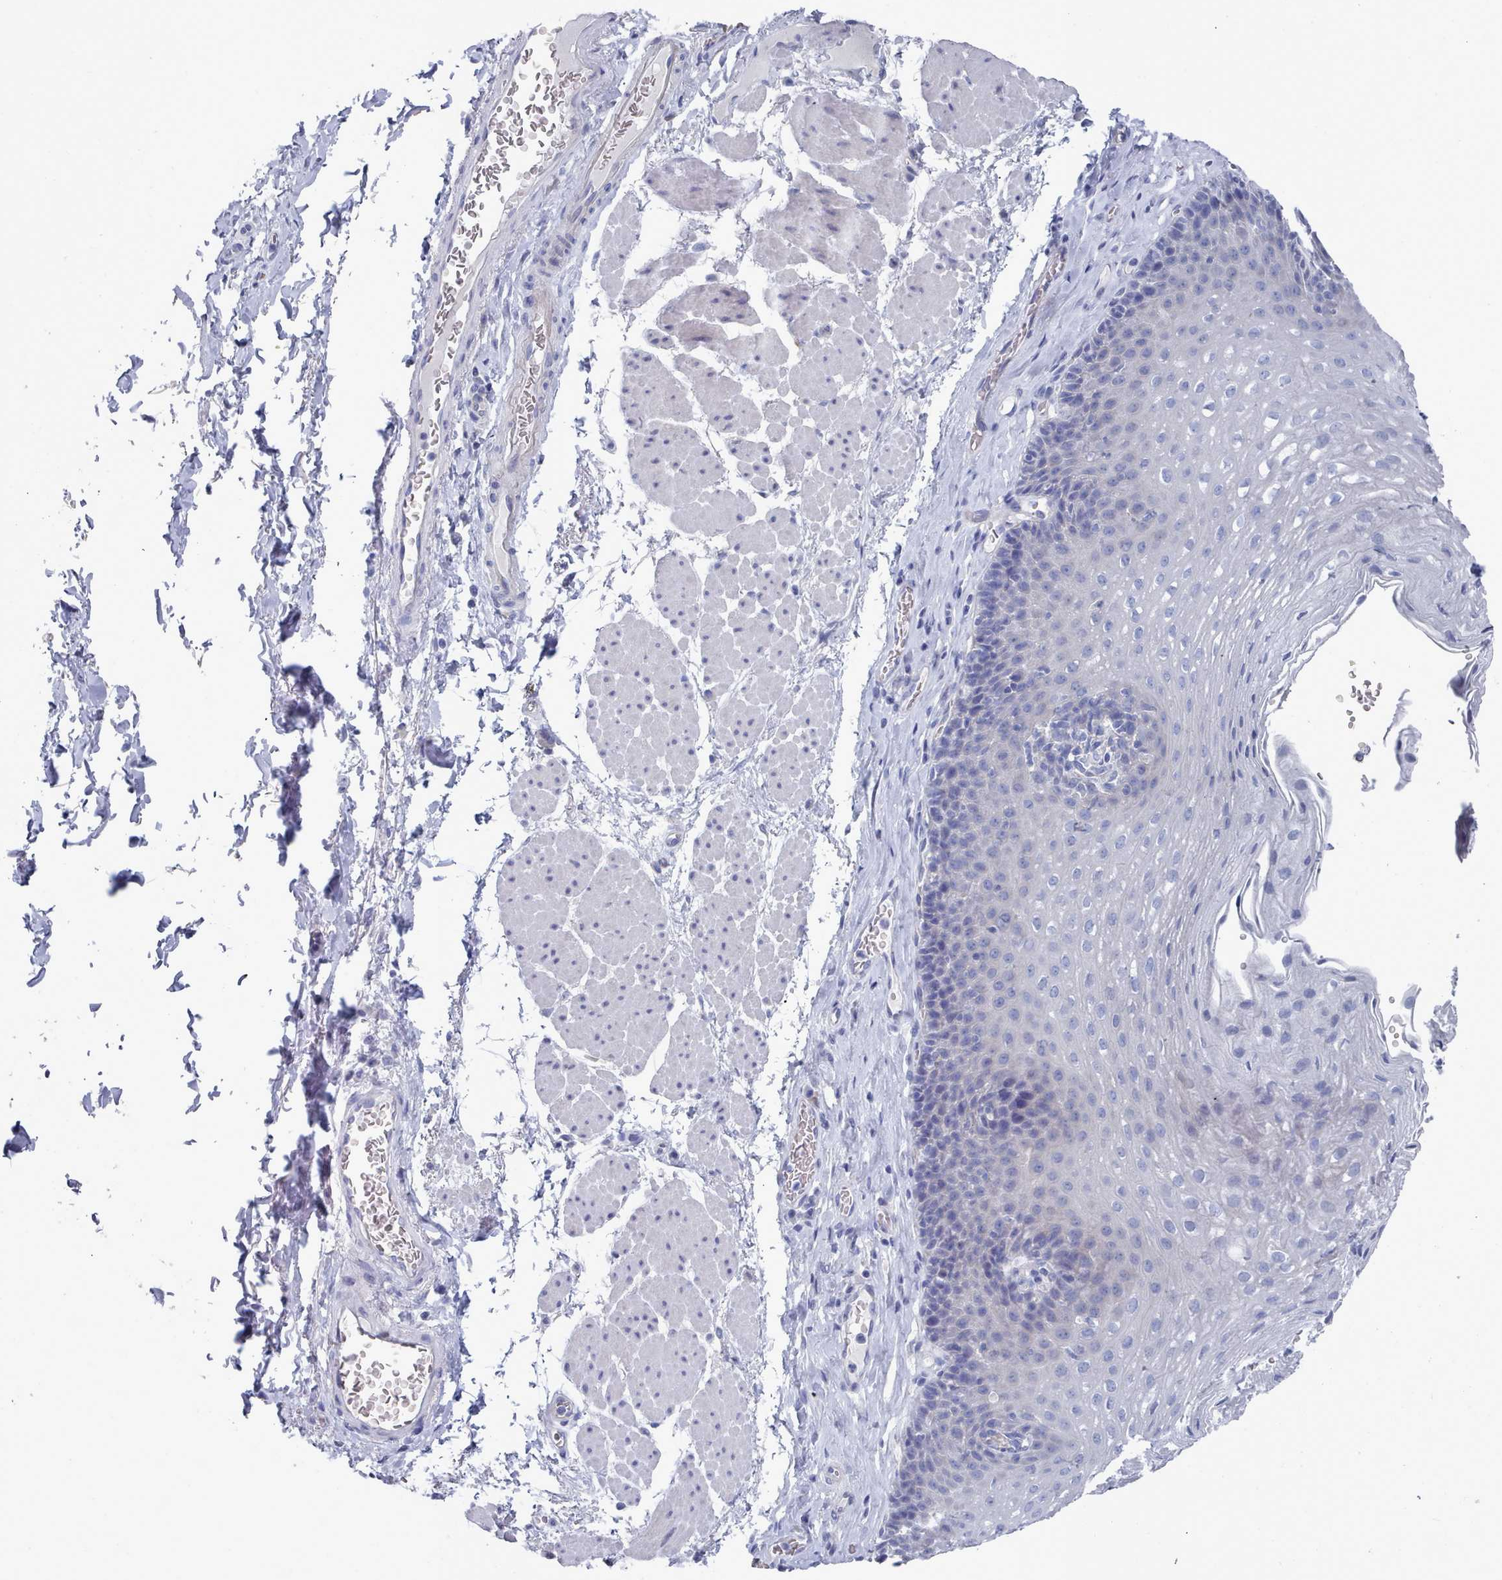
{"staining": {"intensity": "negative", "quantity": "none", "location": "none"}, "tissue": "esophagus", "cell_type": "Squamous epithelial cells", "image_type": "normal", "snomed": [{"axis": "morphology", "description": "Normal tissue, NOS"}, {"axis": "topography", "description": "Esophagus"}], "caption": "Immunohistochemistry of benign human esophagus shows no positivity in squamous epithelial cells. The staining is performed using DAB (3,3'-diaminobenzidine) brown chromogen with nuclei counter-stained in using hematoxylin.", "gene": "ENSG00000285188", "patient": {"sex": "female", "age": 66}}